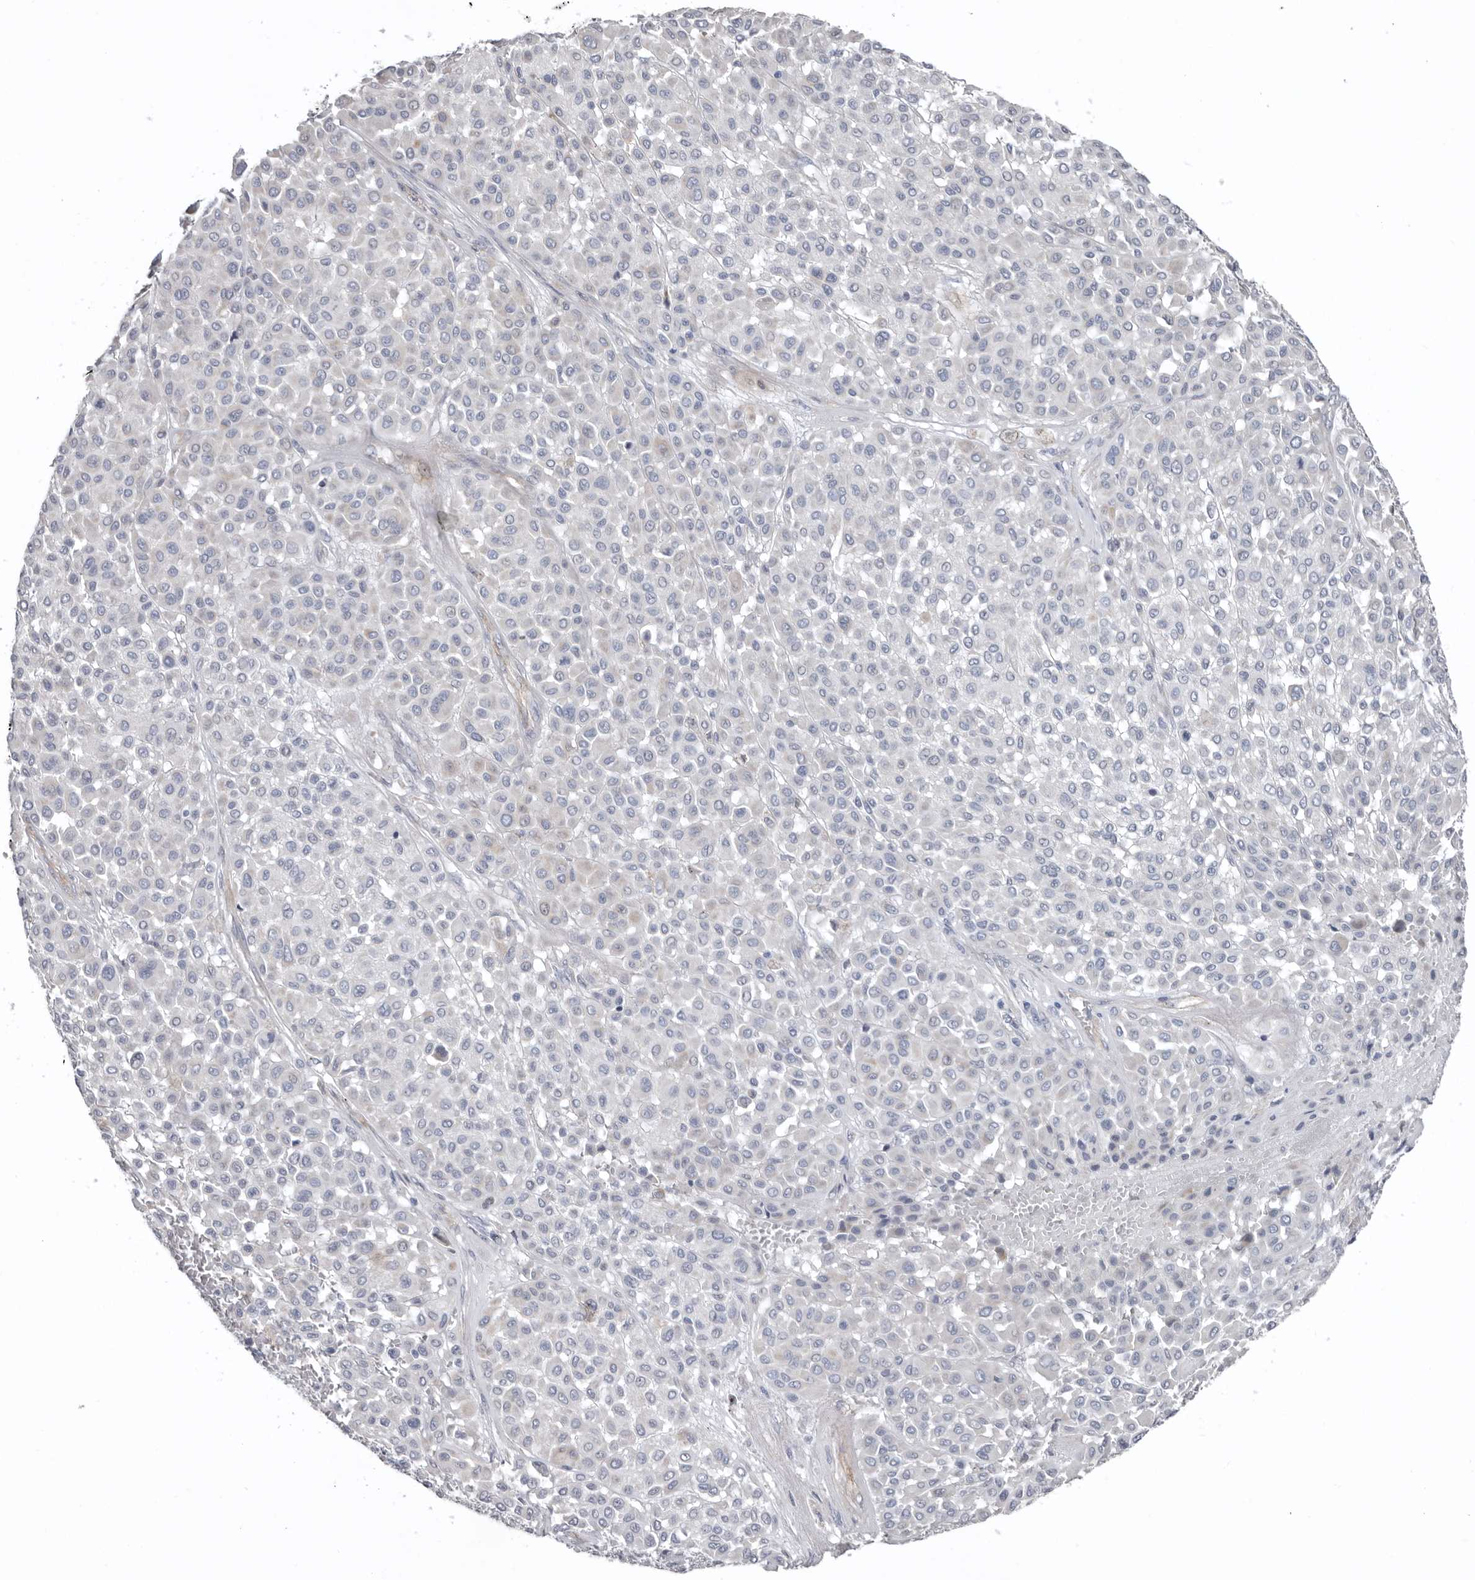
{"staining": {"intensity": "negative", "quantity": "none", "location": "none"}, "tissue": "melanoma", "cell_type": "Tumor cells", "image_type": "cancer", "snomed": [{"axis": "morphology", "description": "Malignant melanoma, Metastatic site"}, {"axis": "topography", "description": "Soft tissue"}], "caption": "Tumor cells are negative for protein expression in human malignant melanoma (metastatic site). (DAB immunohistochemistry (IHC) with hematoxylin counter stain).", "gene": "ZNF114", "patient": {"sex": "male", "age": 41}}